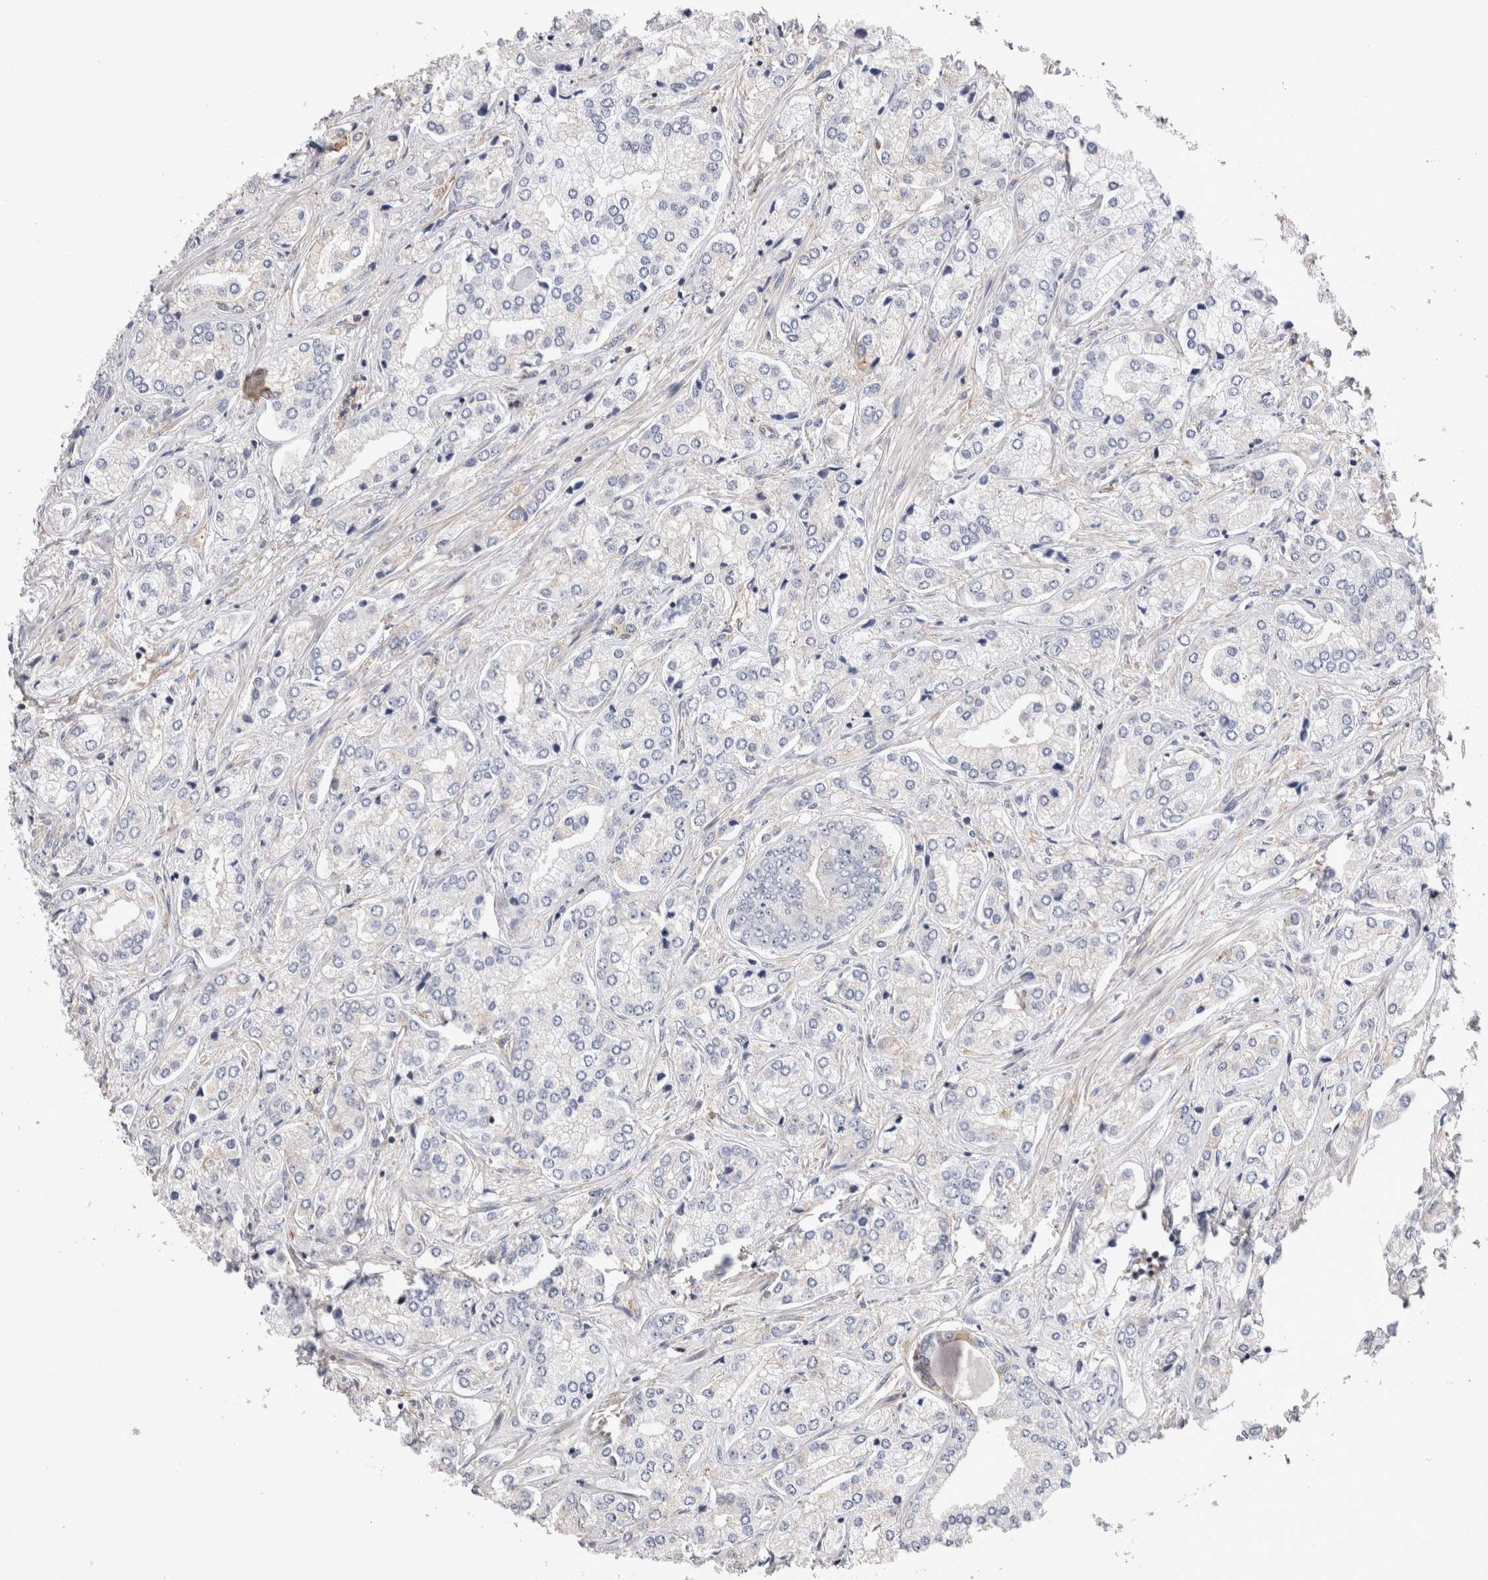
{"staining": {"intensity": "negative", "quantity": "none", "location": "none"}, "tissue": "prostate cancer", "cell_type": "Tumor cells", "image_type": "cancer", "snomed": [{"axis": "morphology", "description": "Adenocarcinoma, High grade"}, {"axis": "topography", "description": "Prostate"}], "caption": "High magnification brightfield microscopy of prostate adenocarcinoma (high-grade) stained with DAB (brown) and counterstained with hematoxylin (blue): tumor cells show no significant staining.", "gene": "RAB11FIP1", "patient": {"sex": "male", "age": 66}}